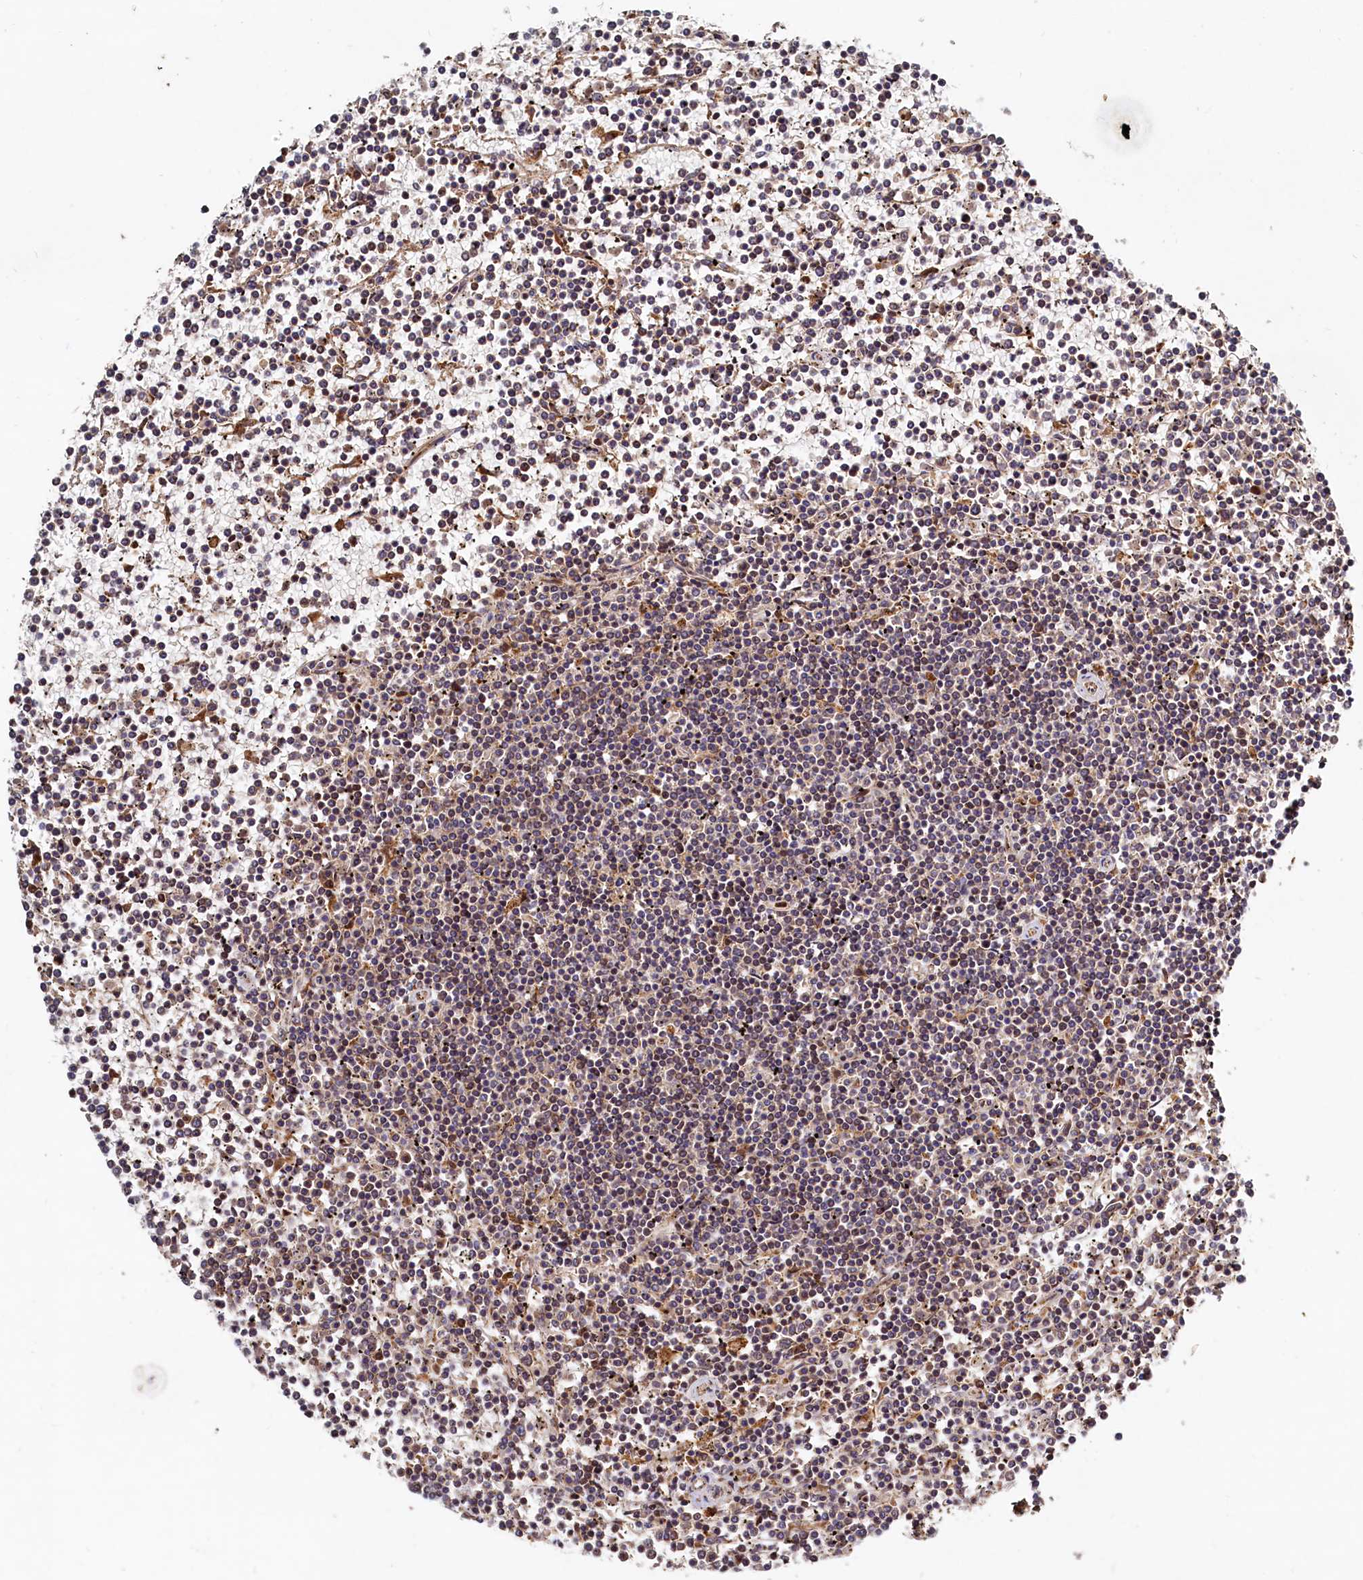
{"staining": {"intensity": "weak", "quantity": "<25%", "location": "nuclear"}, "tissue": "lymphoma", "cell_type": "Tumor cells", "image_type": "cancer", "snomed": [{"axis": "morphology", "description": "Malignant lymphoma, non-Hodgkin's type, Low grade"}, {"axis": "topography", "description": "Spleen"}], "caption": "This image is of lymphoma stained with immunohistochemistry (IHC) to label a protein in brown with the nuclei are counter-stained blue. There is no expression in tumor cells. (DAB immunohistochemistry, high magnification).", "gene": "TRAPPC4", "patient": {"sex": "female", "age": 19}}